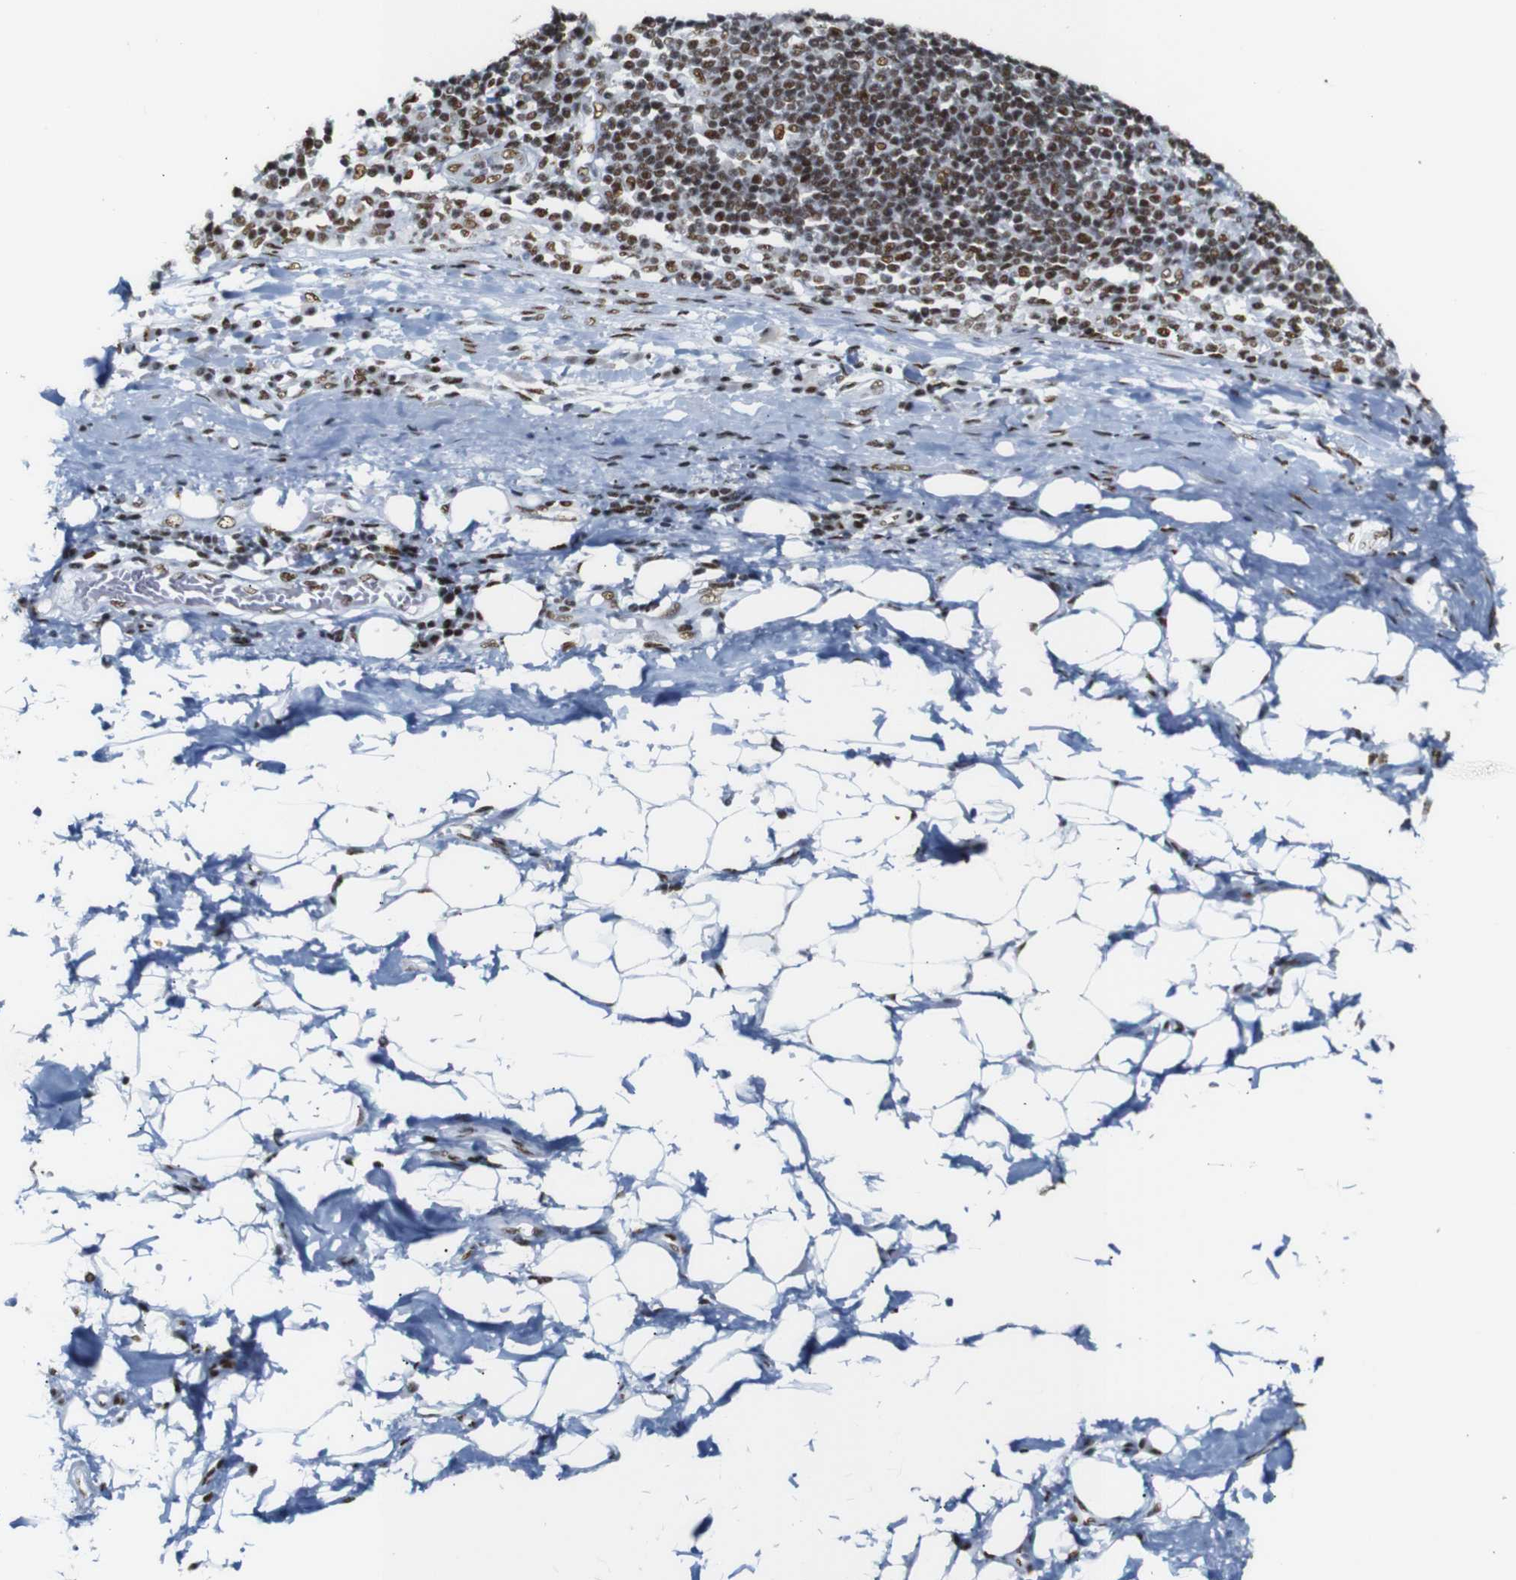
{"staining": {"intensity": "moderate", "quantity": ">75%", "location": "nuclear"}, "tissue": "adipose tissue", "cell_type": "Adipocytes", "image_type": "normal", "snomed": [{"axis": "morphology", "description": "Normal tissue, NOS"}, {"axis": "morphology", "description": "Adenocarcinoma, NOS"}, {"axis": "topography", "description": "Esophagus"}], "caption": "Immunohistochemical staining of unremarkable human adipose tissue displays moderate nuclear protein staining in about >75% of adipocytes.", "gene": "TRA2B", "patient": {"sex": "male", "age": 62}}